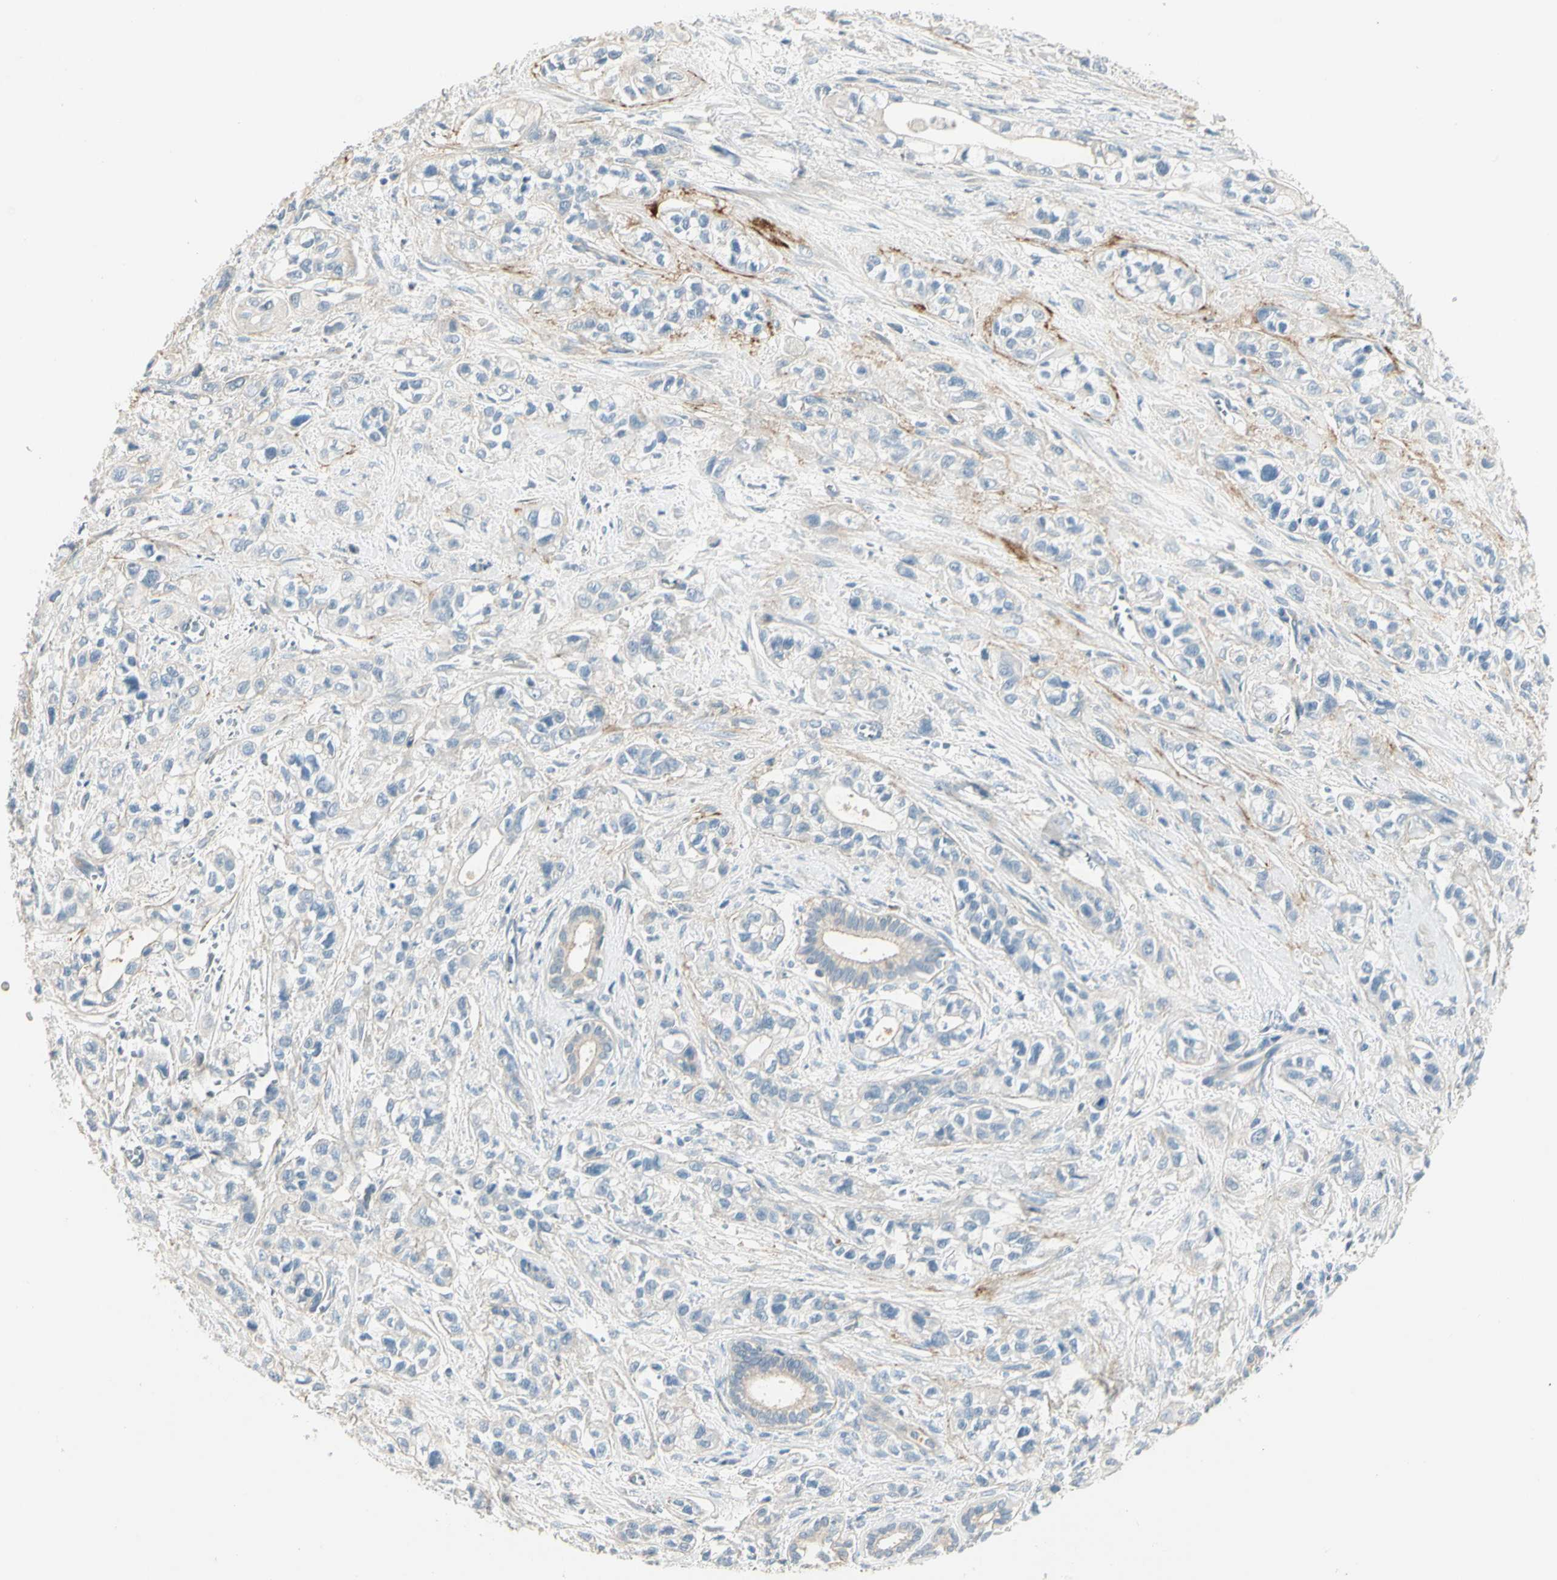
{"staining": {"intensity": "negative", "quantity": "none", "location": "none"}, "tissue": "pancreatic cancer", "cell_type": "Tumor cells", "image_type": "cancer", "snomed": [{"axis": "morphology", "description": "Adenocarcinoma, NOS"}, {"axis": "topography", "description": "Pancreas"}], "caption": "A photomicrograph of human adenocarcinoma (pancreatic) is negative for staining in tumor cells.", "gene": "ADGRA3", "patient": {"sex": "male", "age": 74}}